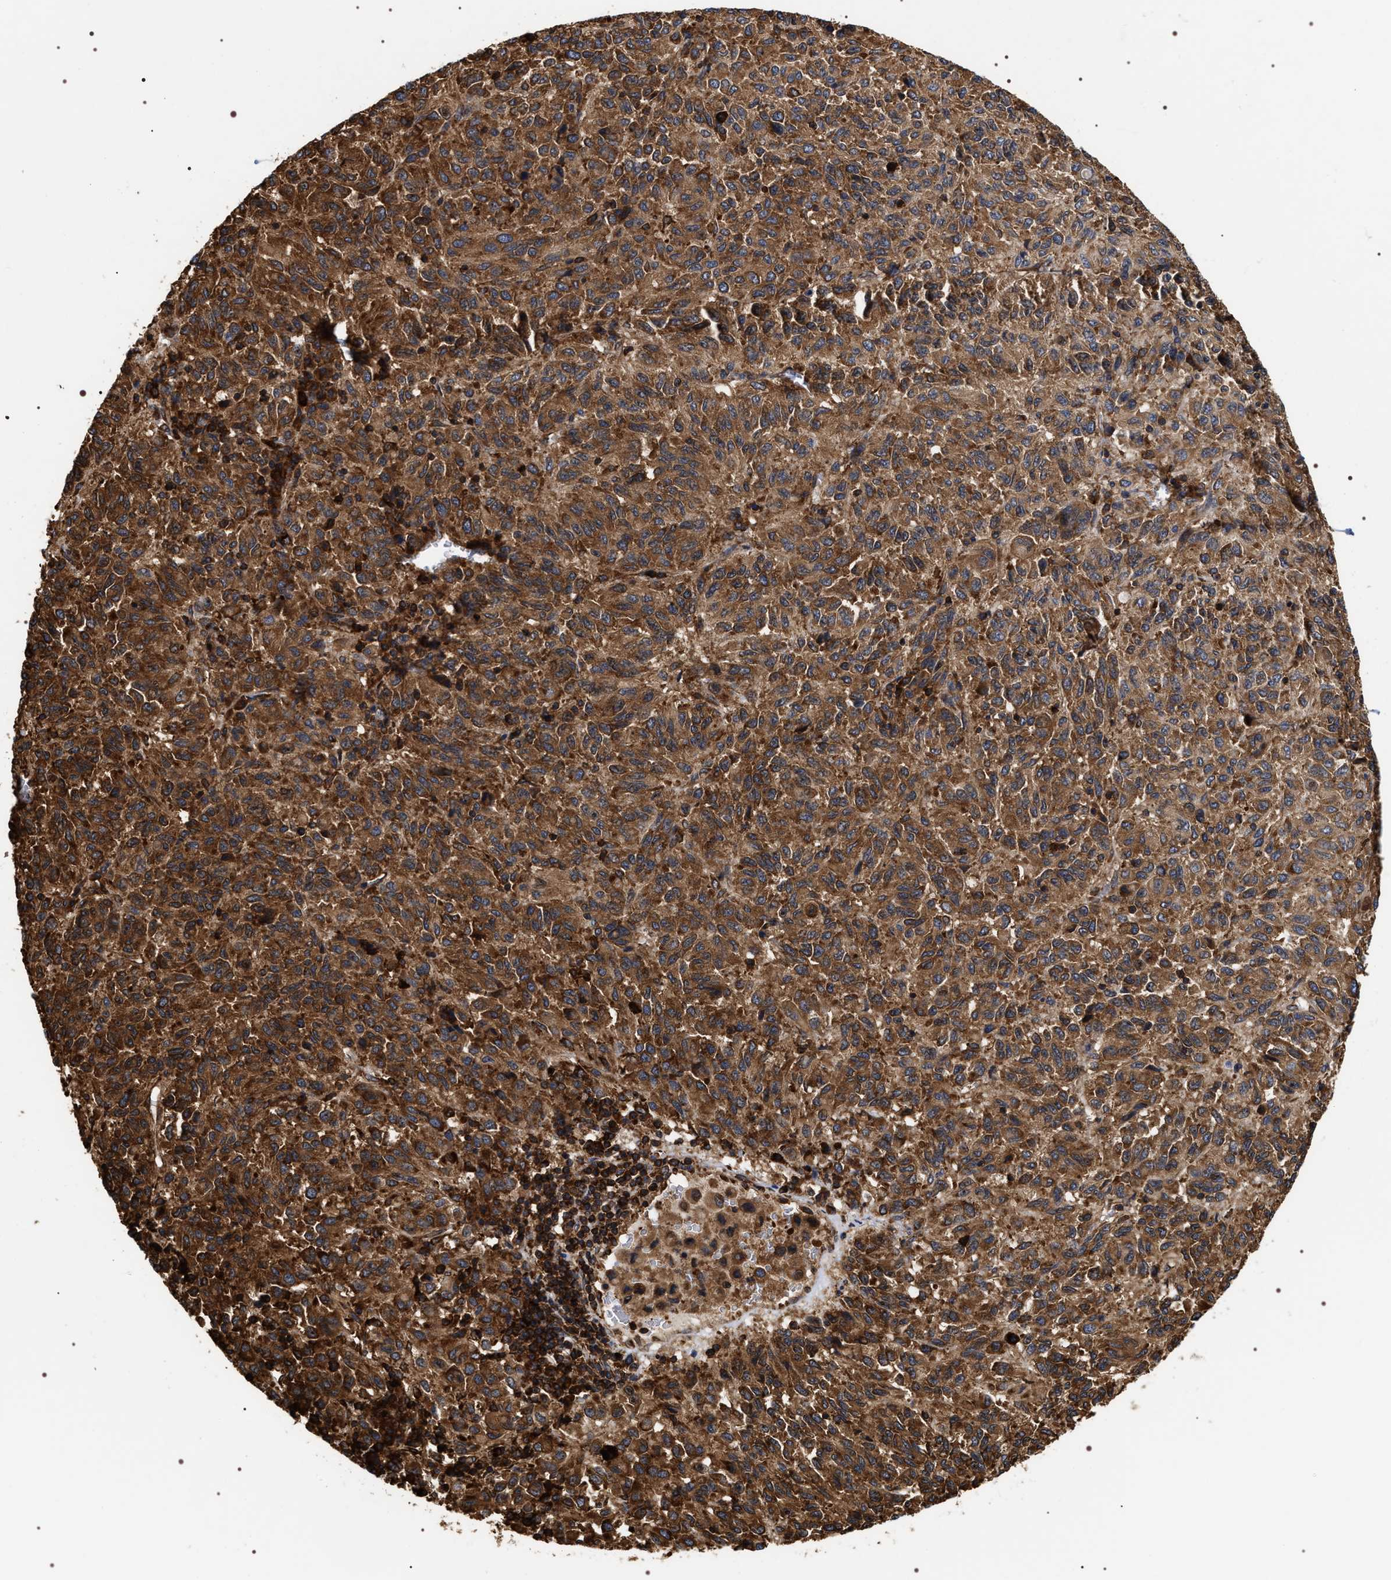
{"staining": {"intensity": "strong", "quantity": ">75%", "location": "cytoplasmic/membranous"}, "tissue": "melanoma", "cell_type": "Tumor cells", "image_type": "cancer", "snomed": [{"axis": "morphology", "description": "Malignant melanoma, Metastatic site"}, {"axis": "topography", "description": "Lung"}], "caption": "This photomicrograph exhibits melanoma stained with IHC to label a protein in brown. The cytoplasmic/membranous of tumor cells show strong positivity for the protein. Nuclei are counter-stained blue.", "gene": "SERBP1", "patient": {"sex": "male", "age": 64}}